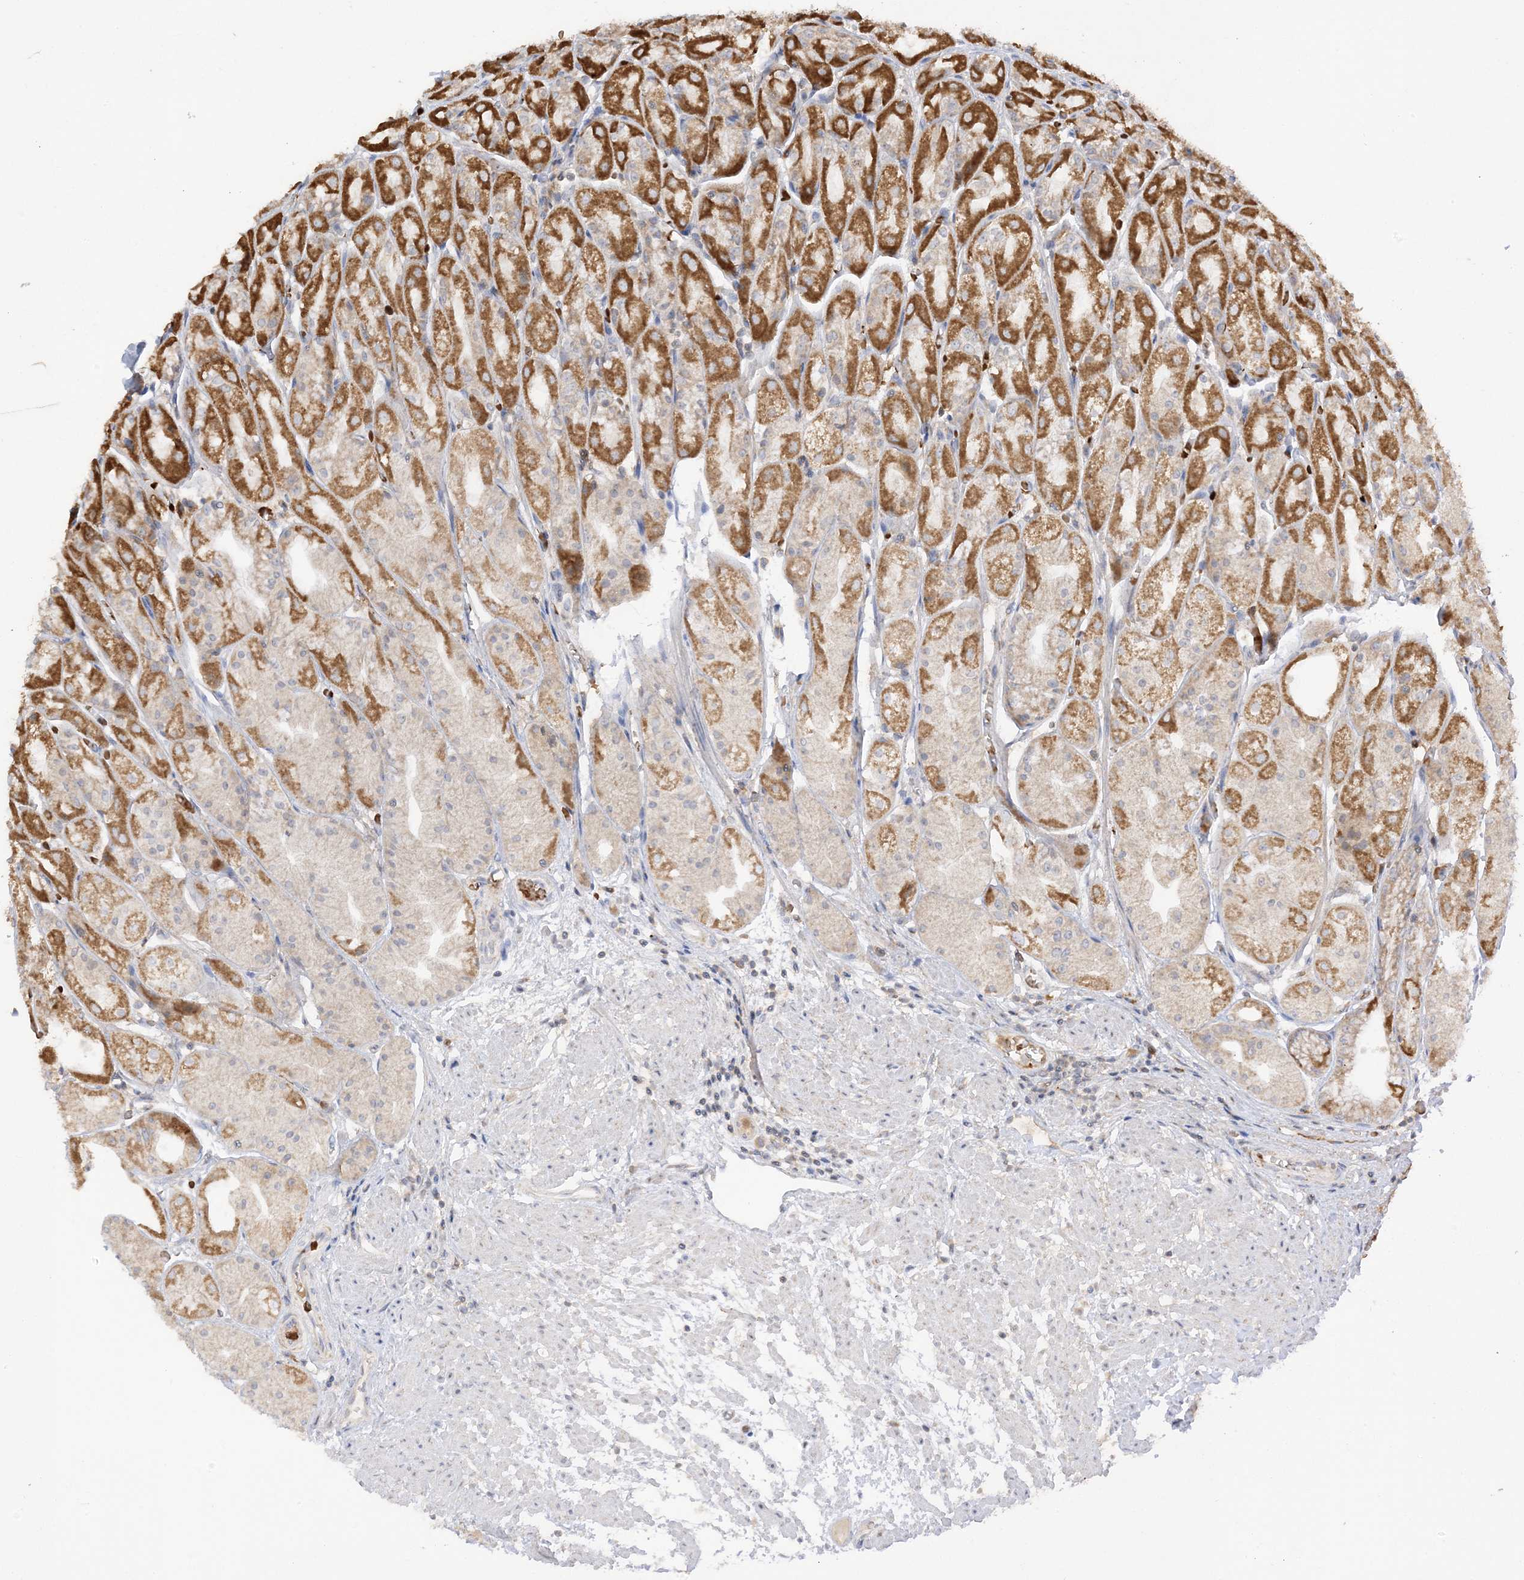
{"staining": {"intensity": "strong", "quantity": "25%-75%", "location": "cytoplasmic/membranous"}, "tissue": "stomach", "cell_type": "Glandular cells", "image_type": "normal", "snomed": [{"axis": "morphology", "description": "Normal tissue, NOS"}, {"axis": "topography", "description": "Stomach, upper"}], "caption": "Stomach stained with DAB immunohistochemistry exhibits high levels of strong cytoplasmic/membranous expression in about 25%-75% of glandular cells.", "gene": "NPPC", "patient": {"sex": "male", "age": 72}}